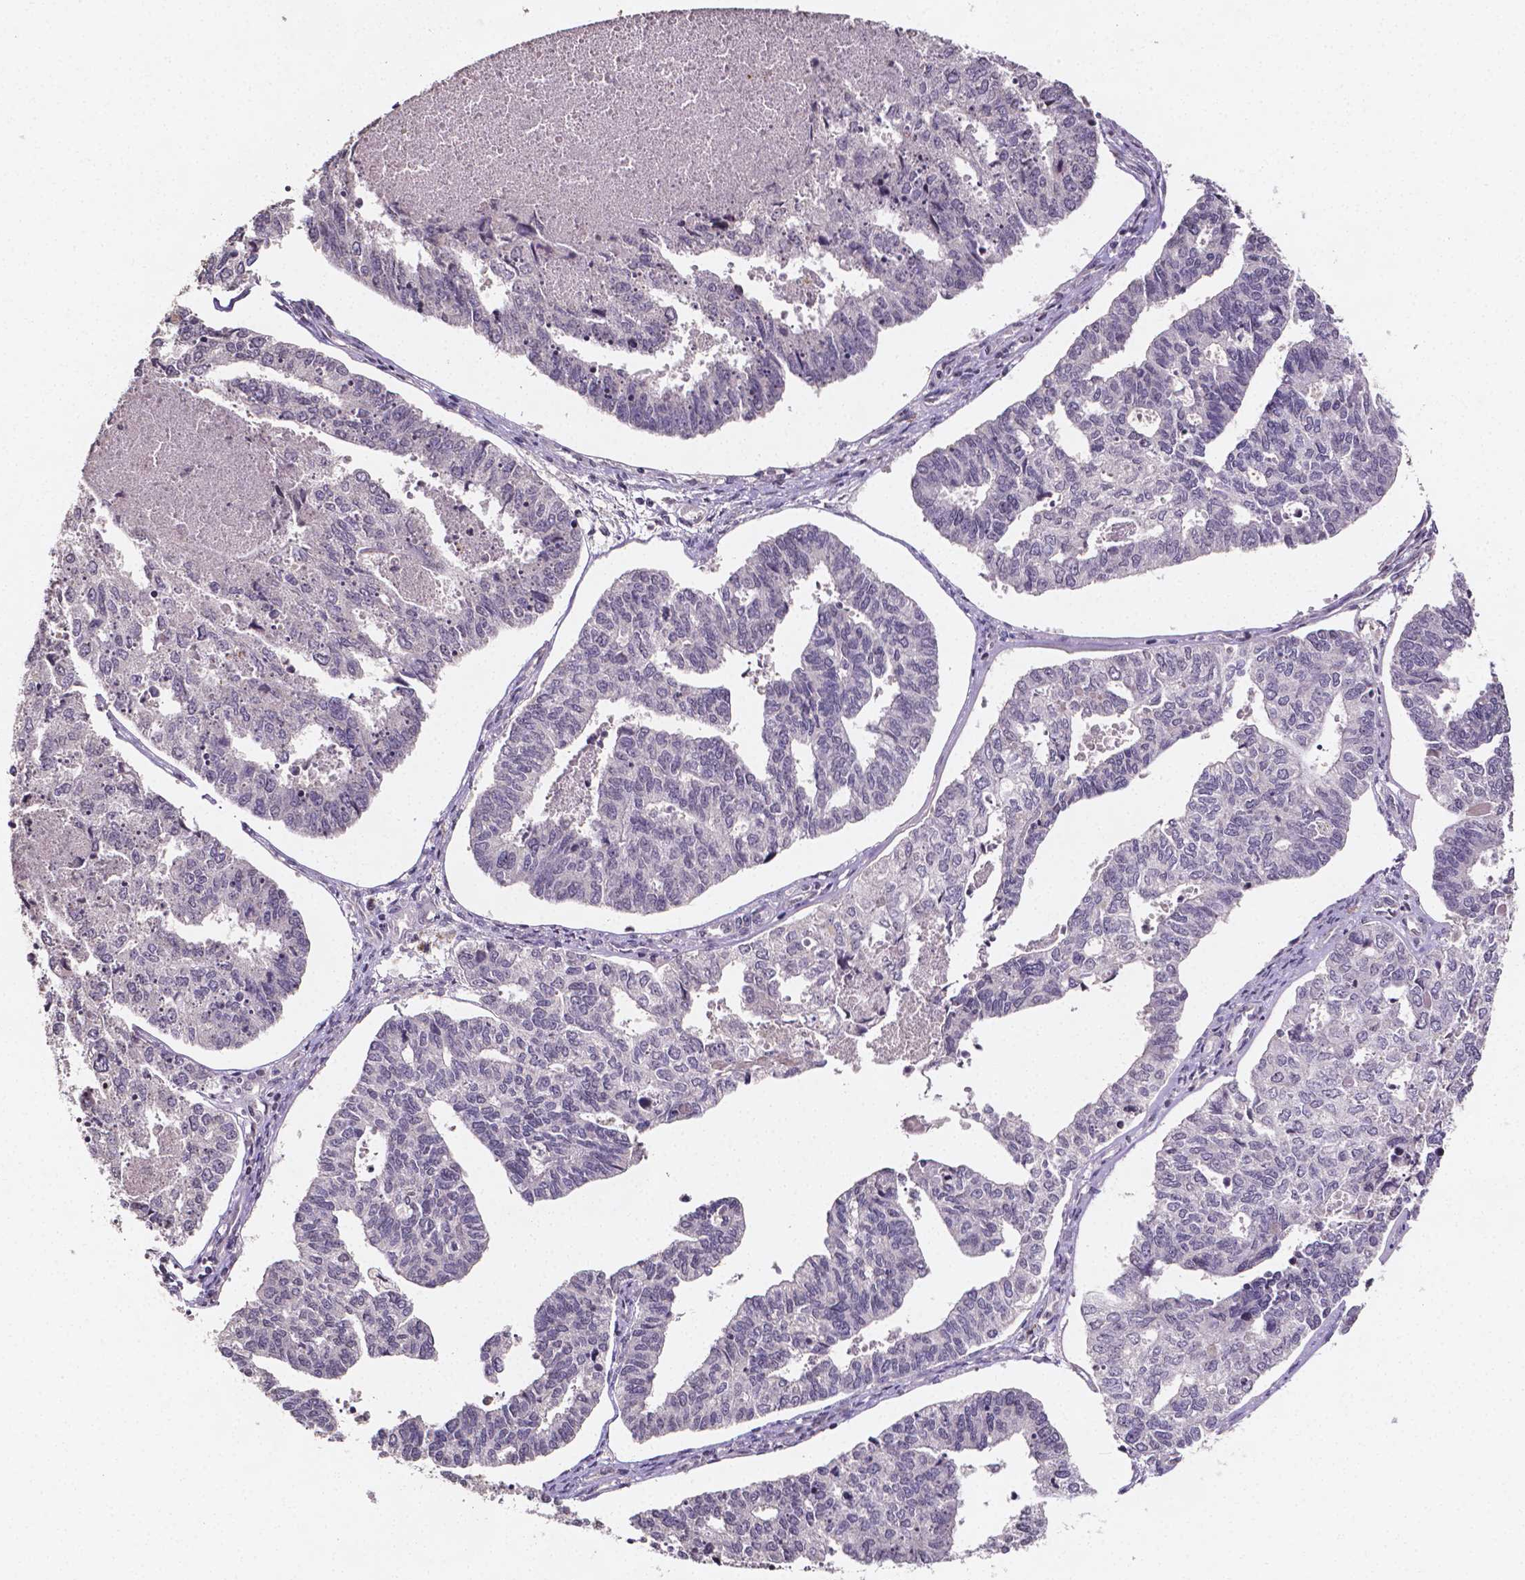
{"staining": {"intensity": "negative", "quantity": "none", "location": "none"}, "tissue": "endometrial cancer", "cell_type": "Tumor cells", "image_type": "cancer", "snomed": [{"axis": "morphology", "description": "Adenocarcinoma, NOS"}, {"axis": "topography", "description": "Endometrium"}], "caption": "Immunohistochemical staining of endometrial cancer (adenocarcinoma) displays no significant positivity in tumor cells.", "gene": "NRGN", "patient": {"sex": "female", "age": 73}}